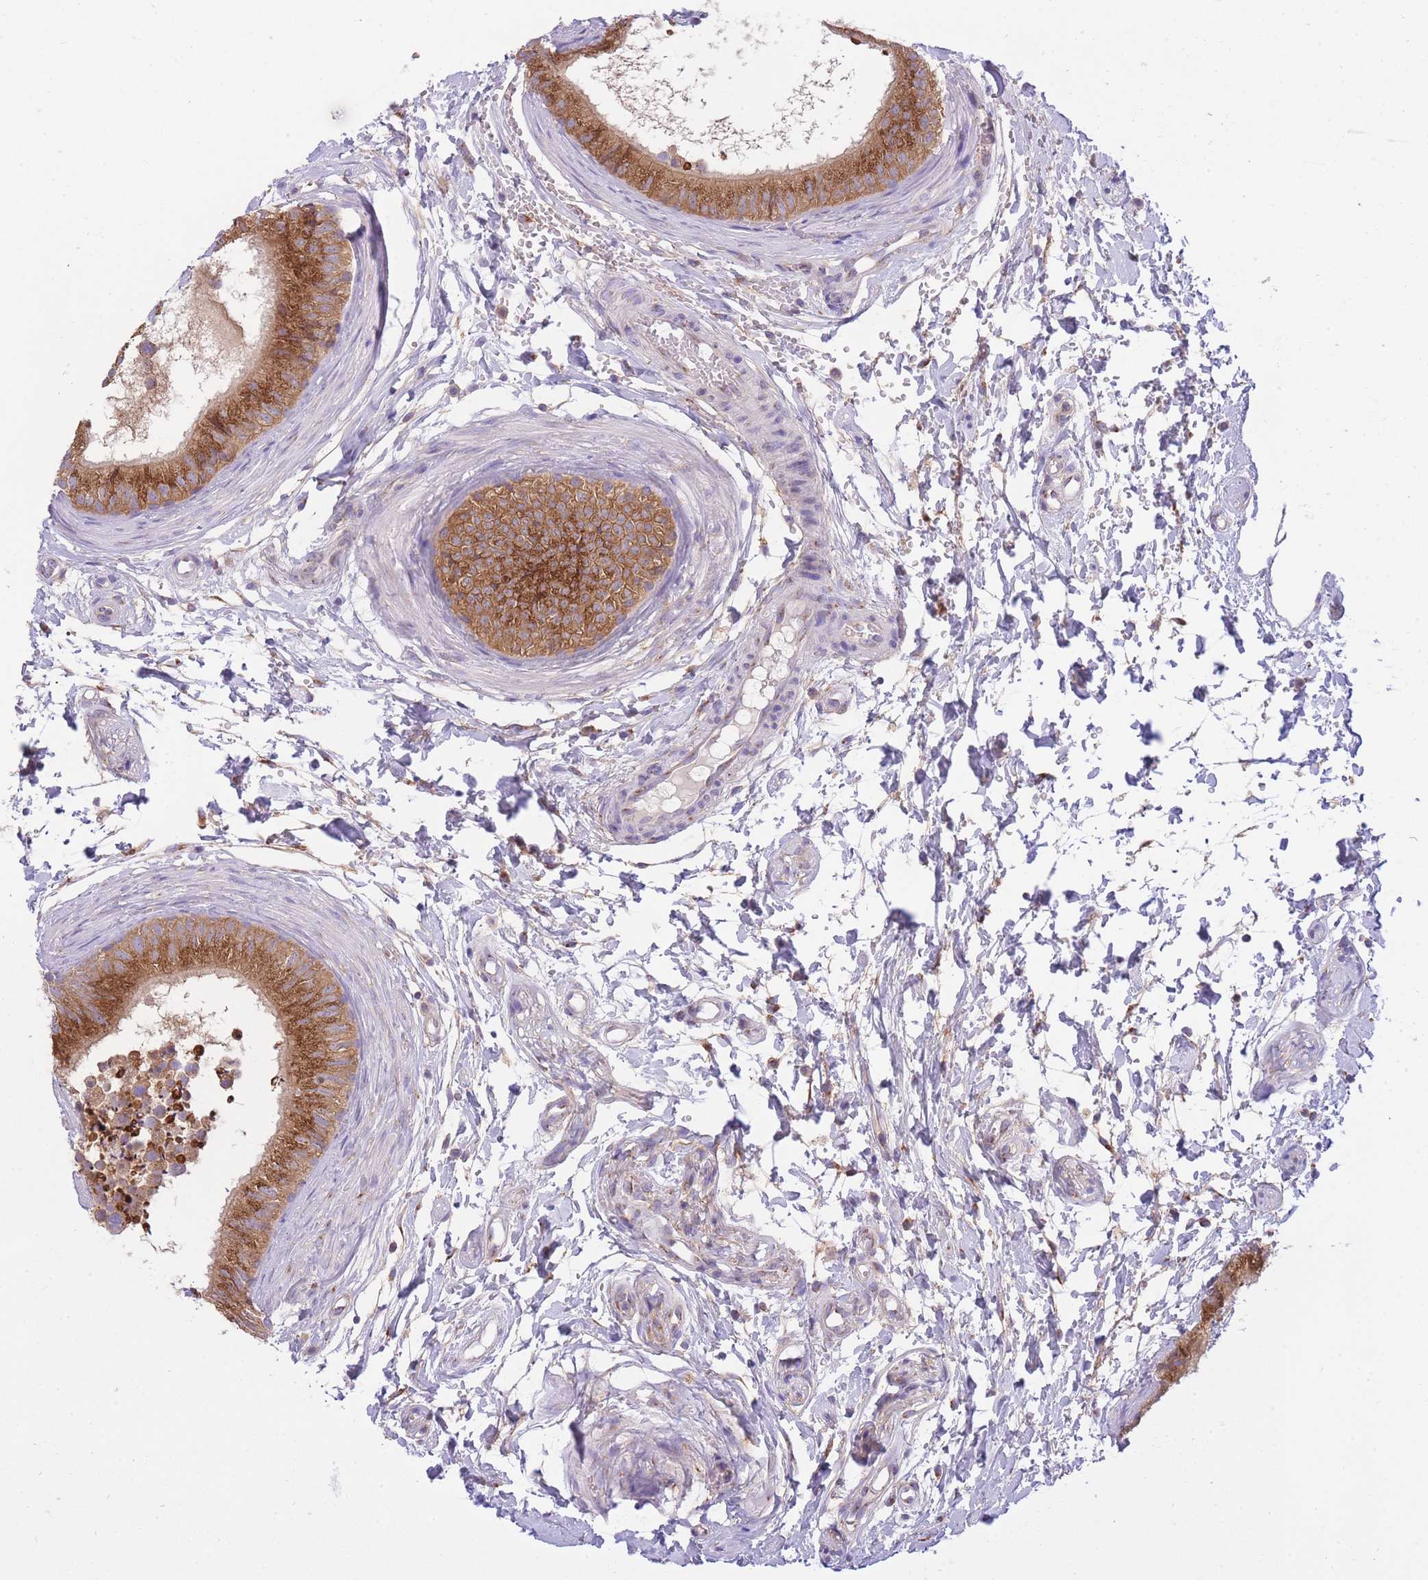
{"staining": {"intensity": "strong", "quantity": ">75%", "location": "cytoplasmic/membranous"}, "tissue": "epididymis", "cell_type": "Glandular cells", "image_type": "normal", "snomed": [{"axis": "morphology", "description": "Normal tissue, NOS"}, {"axis": "topography", "description": "Epididymis"}], "caption": "The image reveals staining of normal epididymis, revealing strong cytoplasmic/membranous protein expression (brown color) within glandular cells. (Stains: DAB (3,3'-diaminobenzidine) in brown, nuclei in blue, Microscopy: brightfield microscopy at high magnification).", "gene": "COPG1", "patient": {"sex": "male", "age": 15}}